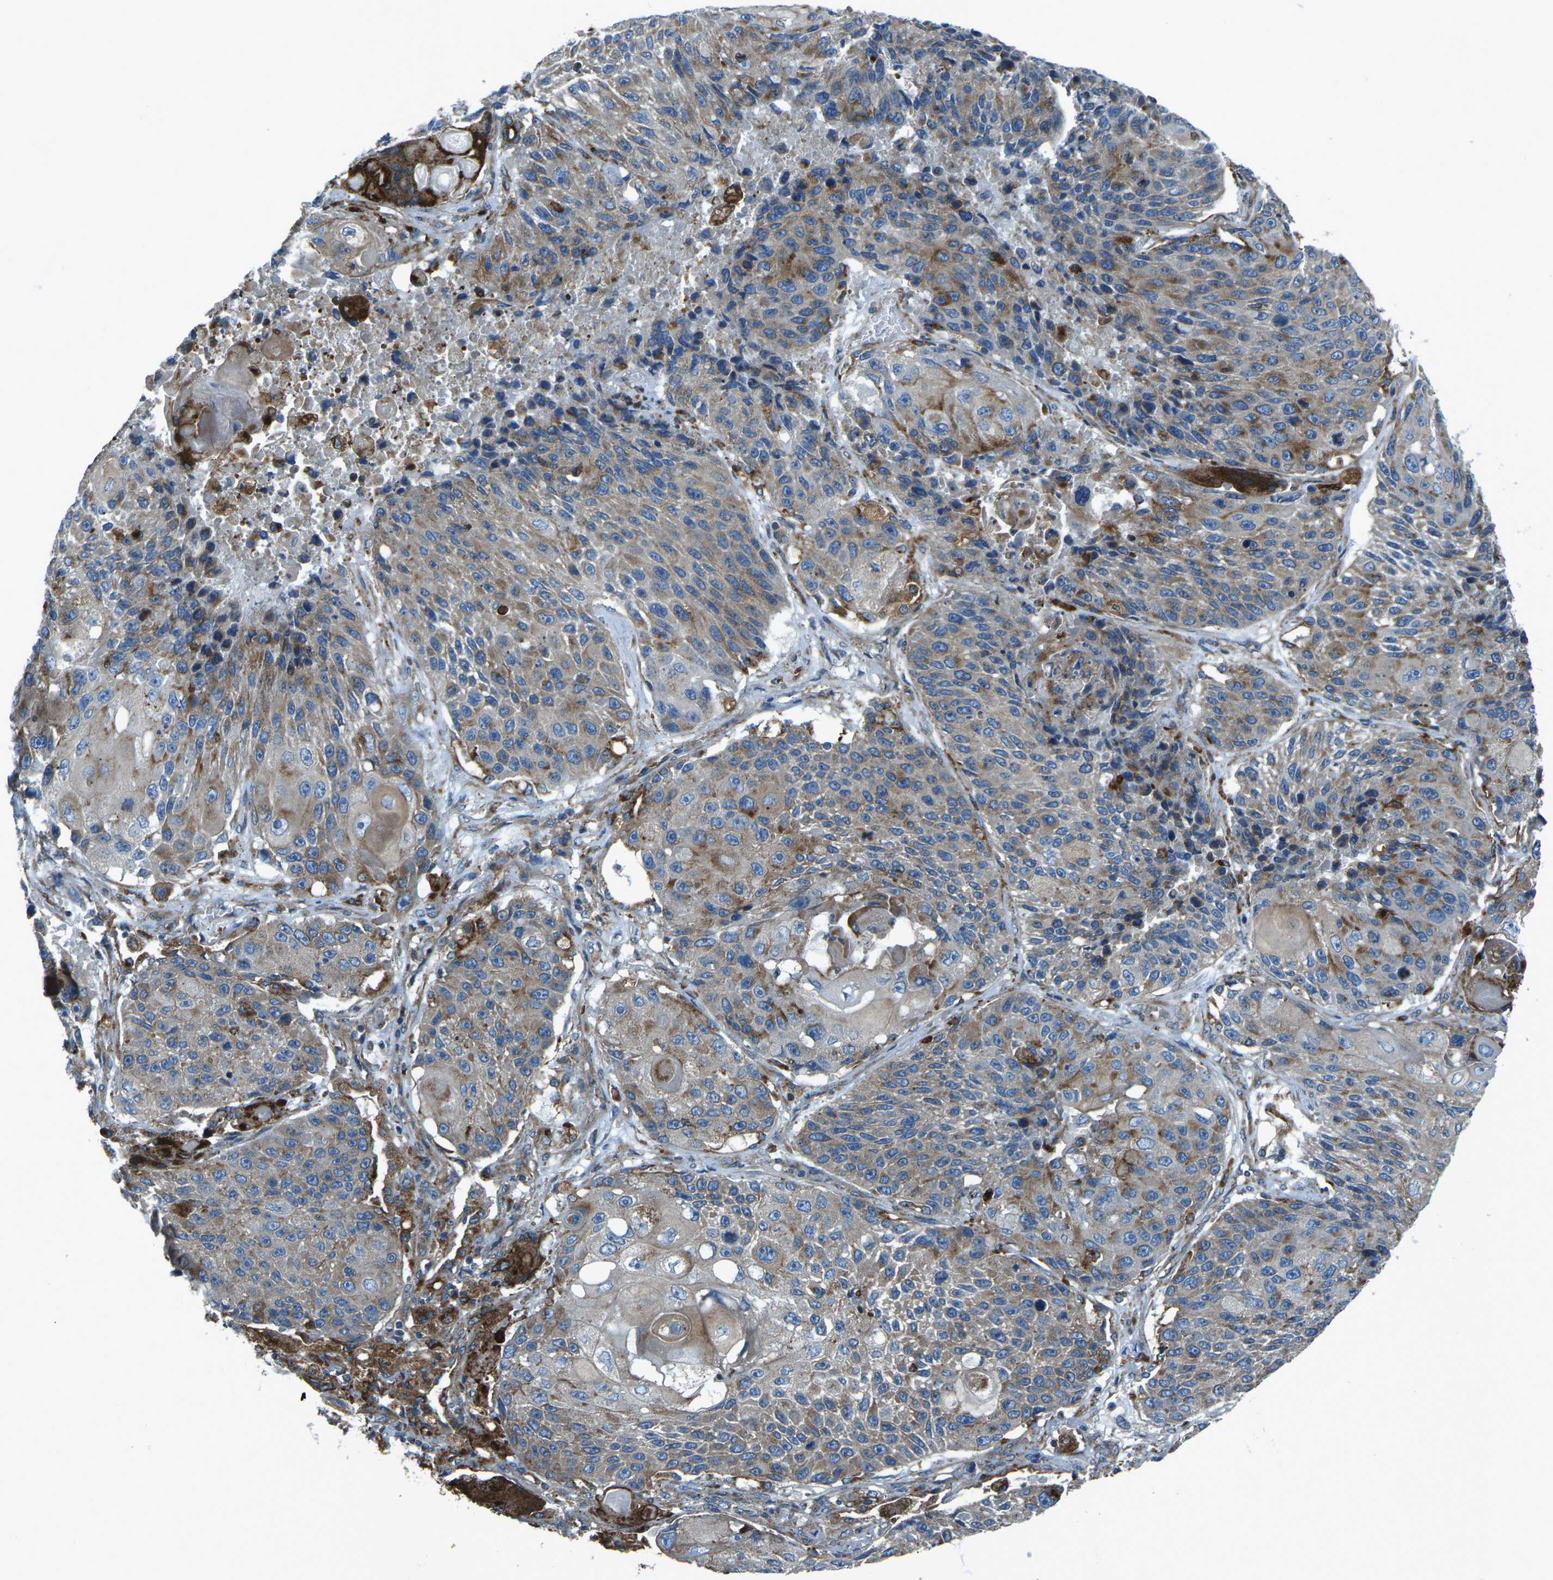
{"staining": {"intensity": "moderate", "quantity": "25%-75%", "location": "cytoplasmic/membranous"}, "tissue": "lung cancer", "cell_type": "Tumor cells", "image_type": "cancer", "snomed": [{"axis": "morphology", "description": "Squamous cell carcinoma, NOS"}, {"axis": "topography", "description": "Lung"}], "caption": "Approximately 25%-75% of tumor cells in lung cancer reveal moderate cytoplasmic/membranous protein expression as visualized by brown immunohistochemical staining.", "gene": "CDK17", "patient": {"sex": "male", "age": 61}}